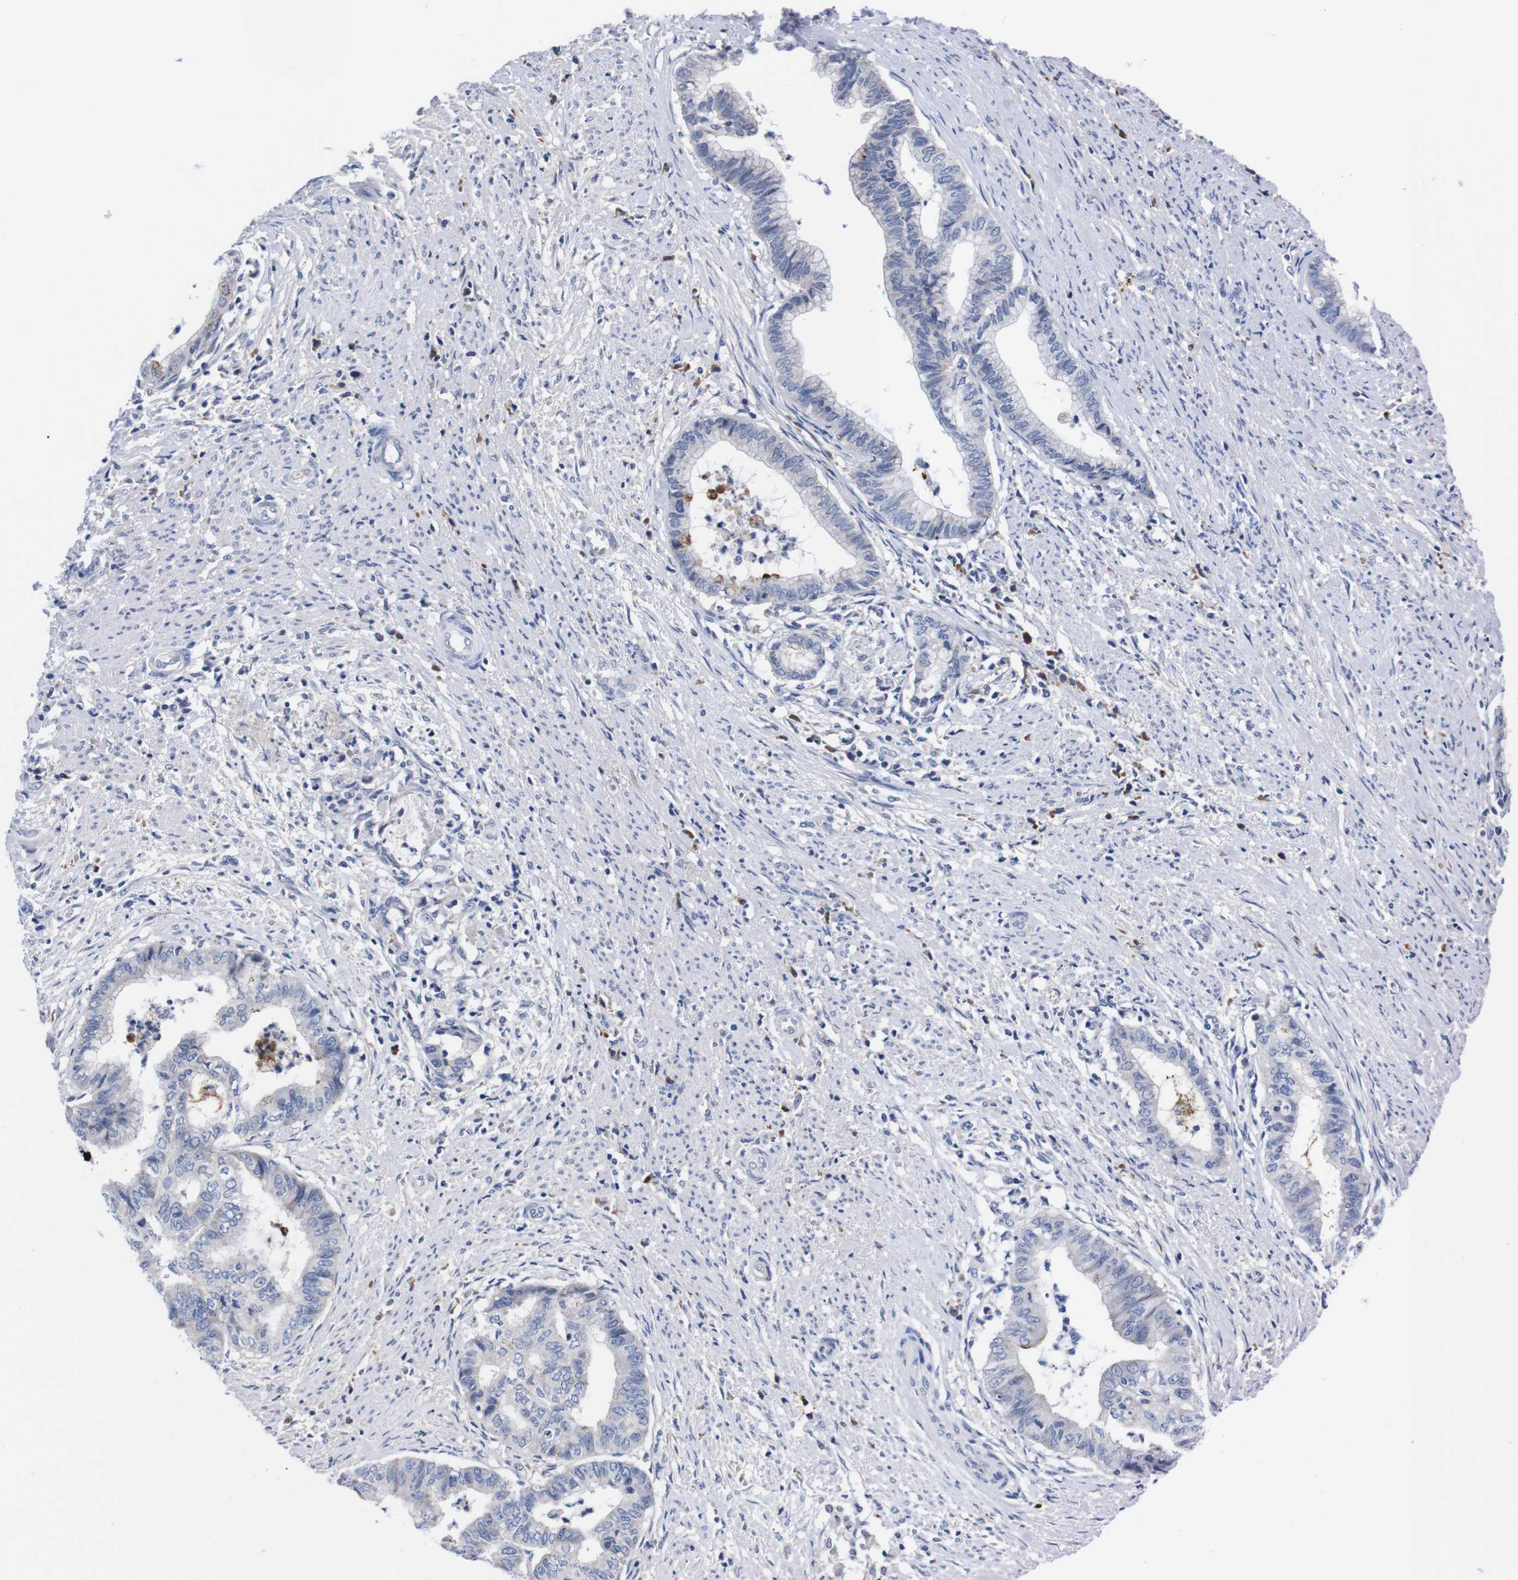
{"staining": {"intensity": "negative", "quantity": "none", "location": "none"}, "tissue": "endometrial cancer", "cell_type": "Tumor cells", "image_type": "cancer", "snomed": [{"axis": "morphology", "description": "Necrosis, NOS"}, {"axis": "morphology", "description": "Adenocarcinoma, NOS"}, {"axis": "topography", "description": "Endometrium"}], "caption": "The histopathology image displays no staining of tumor cells in adenocarcinoma (endometrial).", "gene": "FAM210A", "patient": {"sex": "female", "age": 79}}